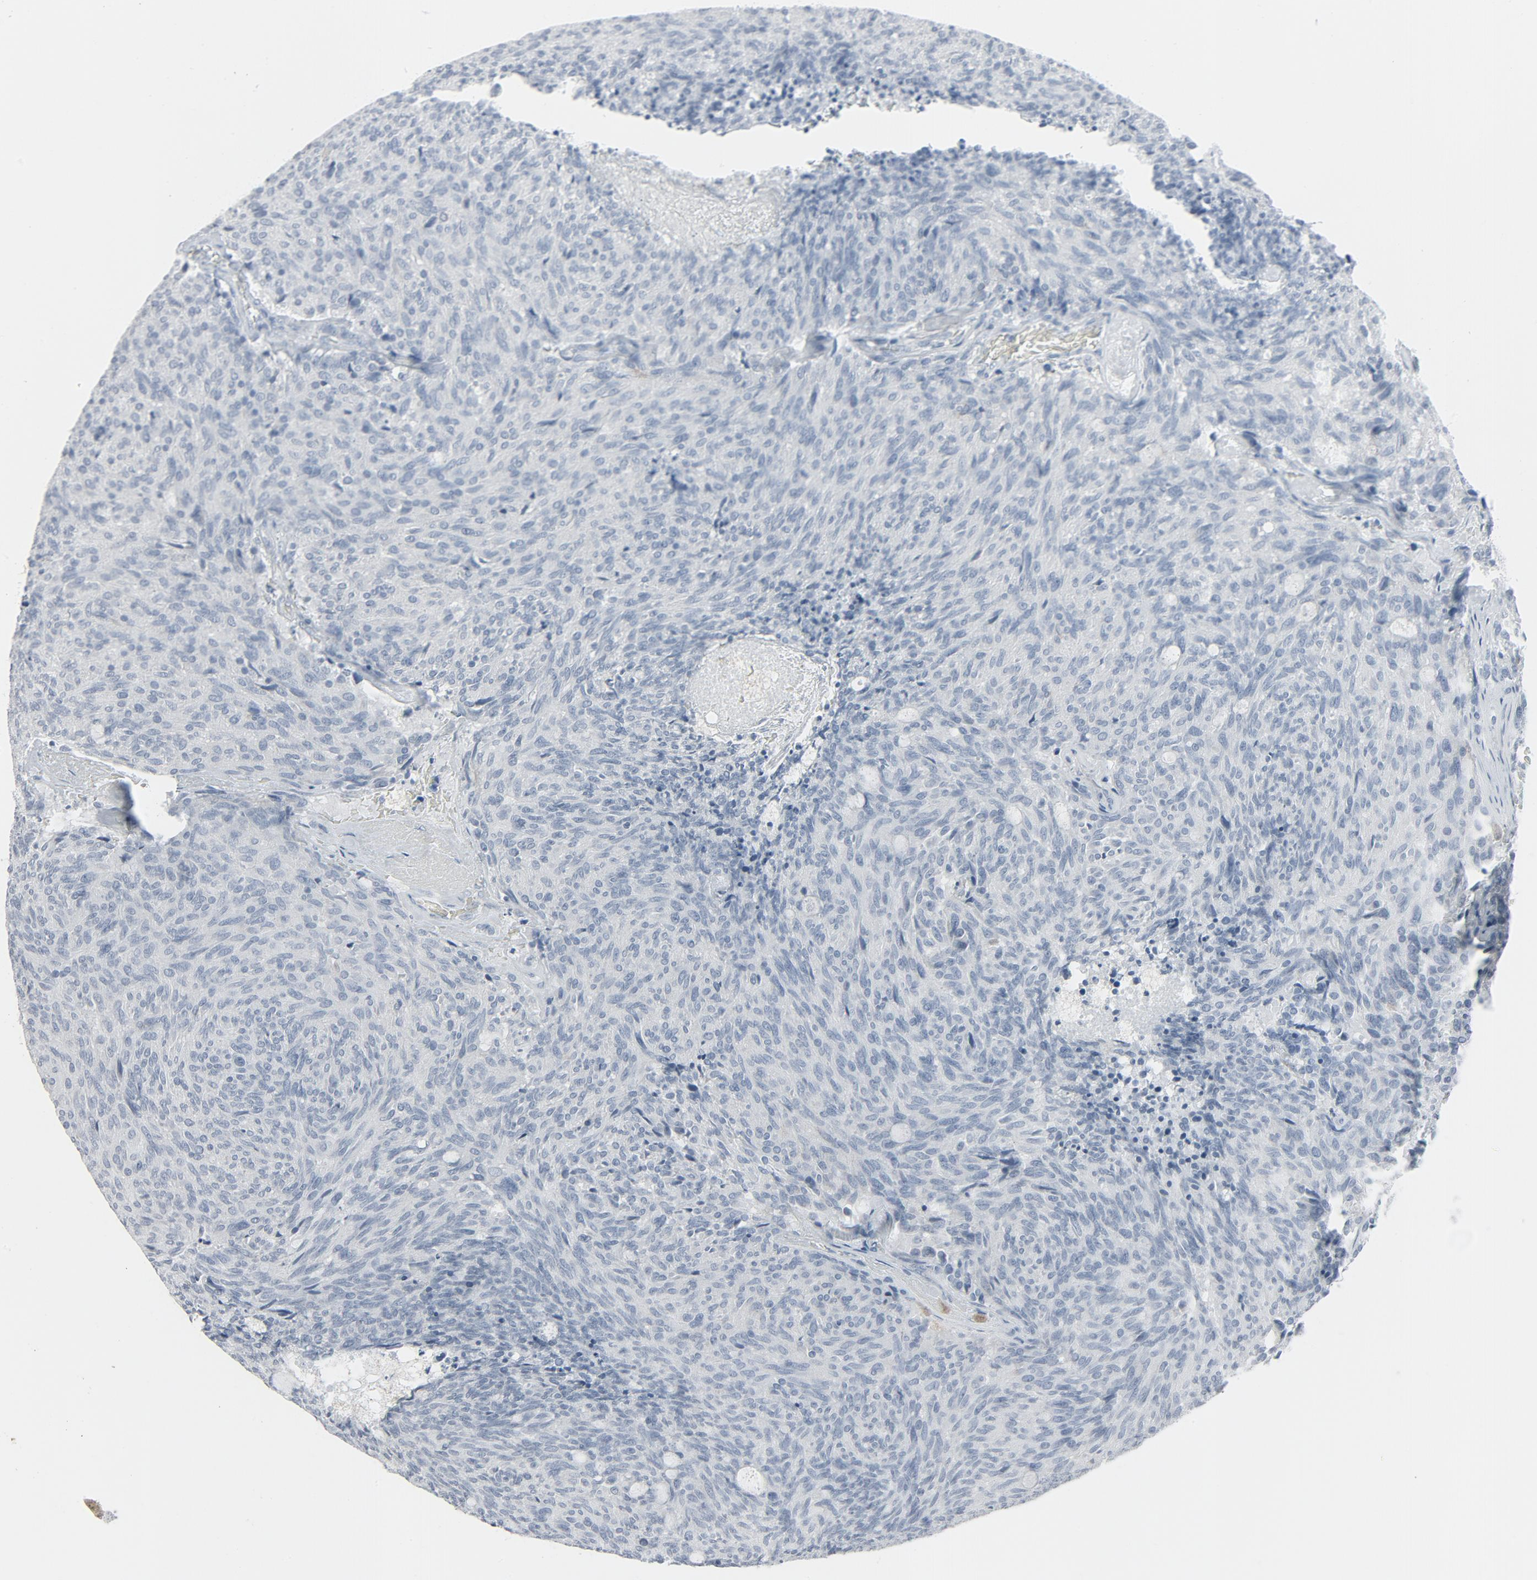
{"staining": {"intensity": "negative", "quantity": "none", "location": "none"}, "tissue": "carcinoid", "cell_type": "Tumor cells", "image_type": "cancer", "snomed": [{"axis": "morphology", "description": "Carcinoid, malignant, NOS"}, {"axis": "topography", "description": "Pancreas"}], "caption": "This is a photomicrograph of immunohistochemistry staining of carcinoid, which shows no positivity in tumor cells. The staining is performed using DAB (3,3'-diaminobenzidine) brown chromogen with nuclei counter-stained in using hematoxylin.", "gene": "FGFR3", "patient": {"sex": "female", "age": 54}}